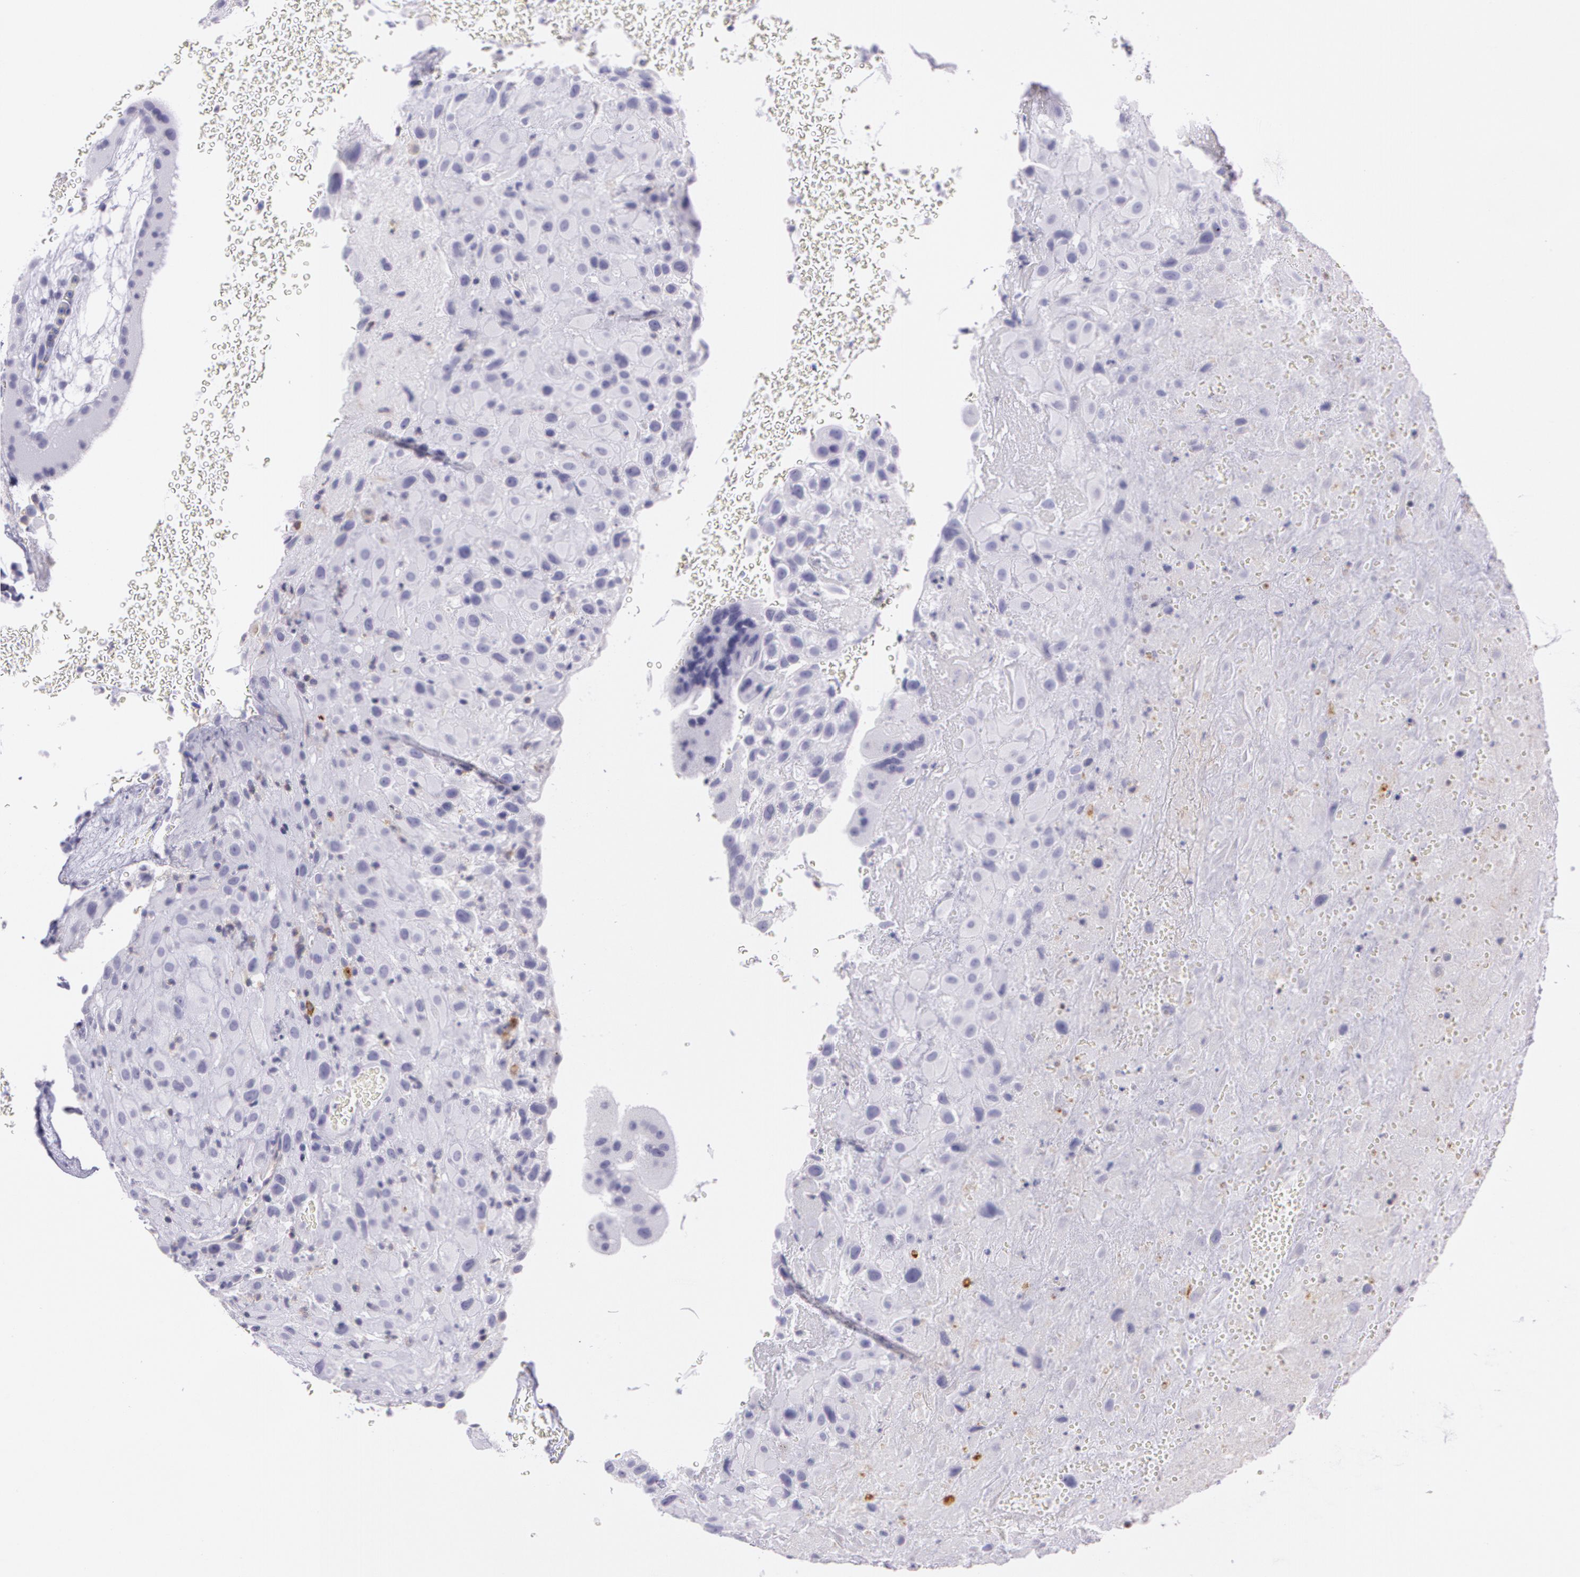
{"staining": {"intensity": "strong", "quantity": "<25%", "location": "cytoplasmic/membranous"}, "tissue": "placenta", "cell_type": "Decidual cells", "image_type": "normal", "snomed": [{"axis": "morphology", "description": "Normal tissue, NOS"}, {"axis": "topography", "description": "Placenta"}], "caption": "IHC photomicrograph of unremarkable placenta: placenta stained using immunohistochemistry (IHC) displays medium levels of strong protein expression localized specifically in the cytoplasmic/membranous of decidual cells, appearing as a cytoplasmic/membranous brown color.", "gene": "LY75", "patient": {"sex": "female", "age": 19}}